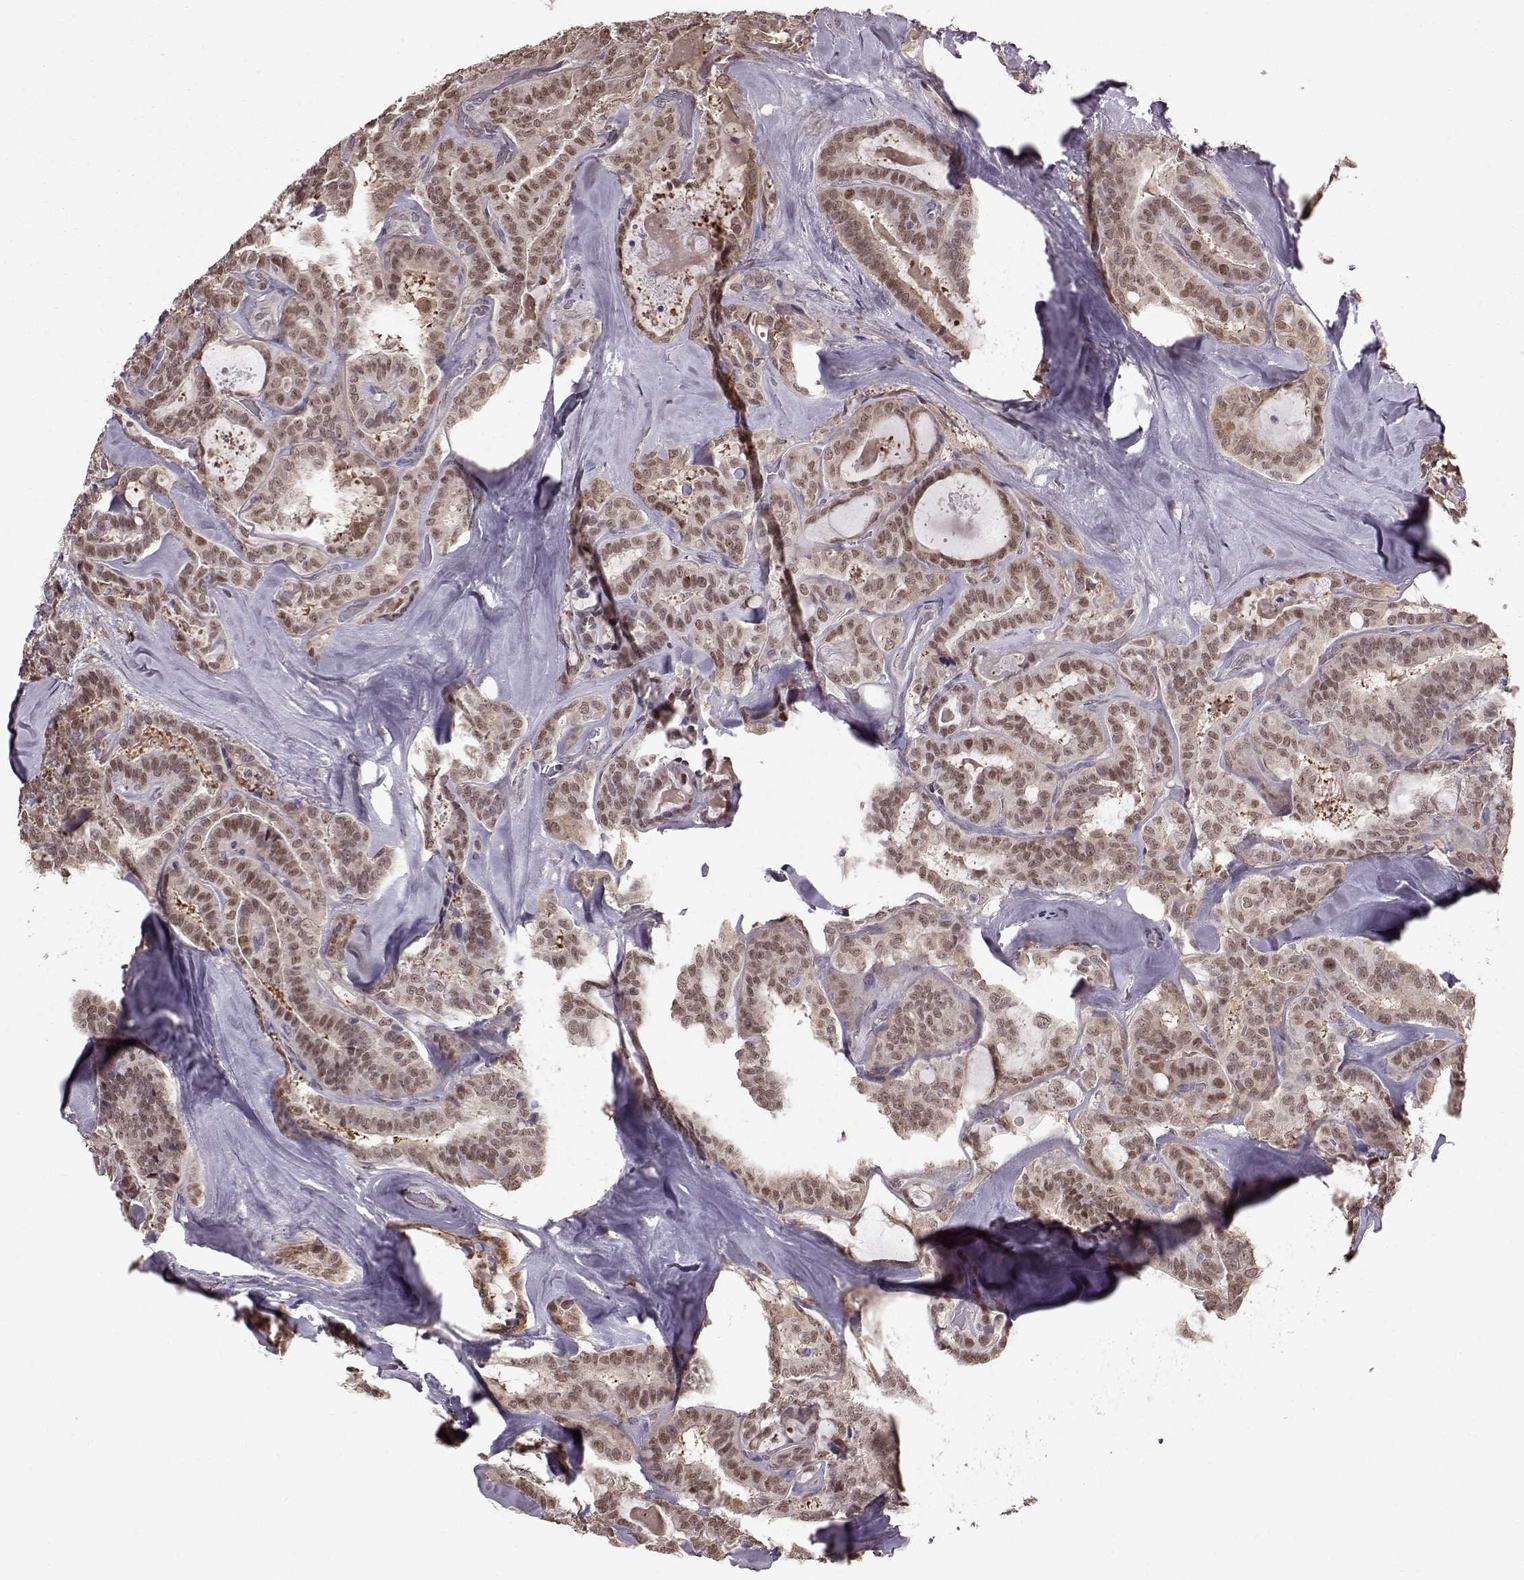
{"staining": {"intensity": "moderate", "quantity": ">75%", "location": "nuclear"}, "tissue": "thyroid cancer", "cell_type": "Tumor cells", "image_type": "cancer", "snomed": [{"axis": "morphology", "description": "Papillary adenocarcinoma, NOS"}, {"axis": "topography", "description": "Thyroid gland"}], "caption": "IHC of human papillary adenocarcinoma (thyroid) exhibits medium levels of moderate nuclear expression in about >75% of tumor cells. (DAB = brown stain, brightfield microscopy at high magnification).", "gene": "KLF6", "patient": {"sex": "female", "age": 39}}